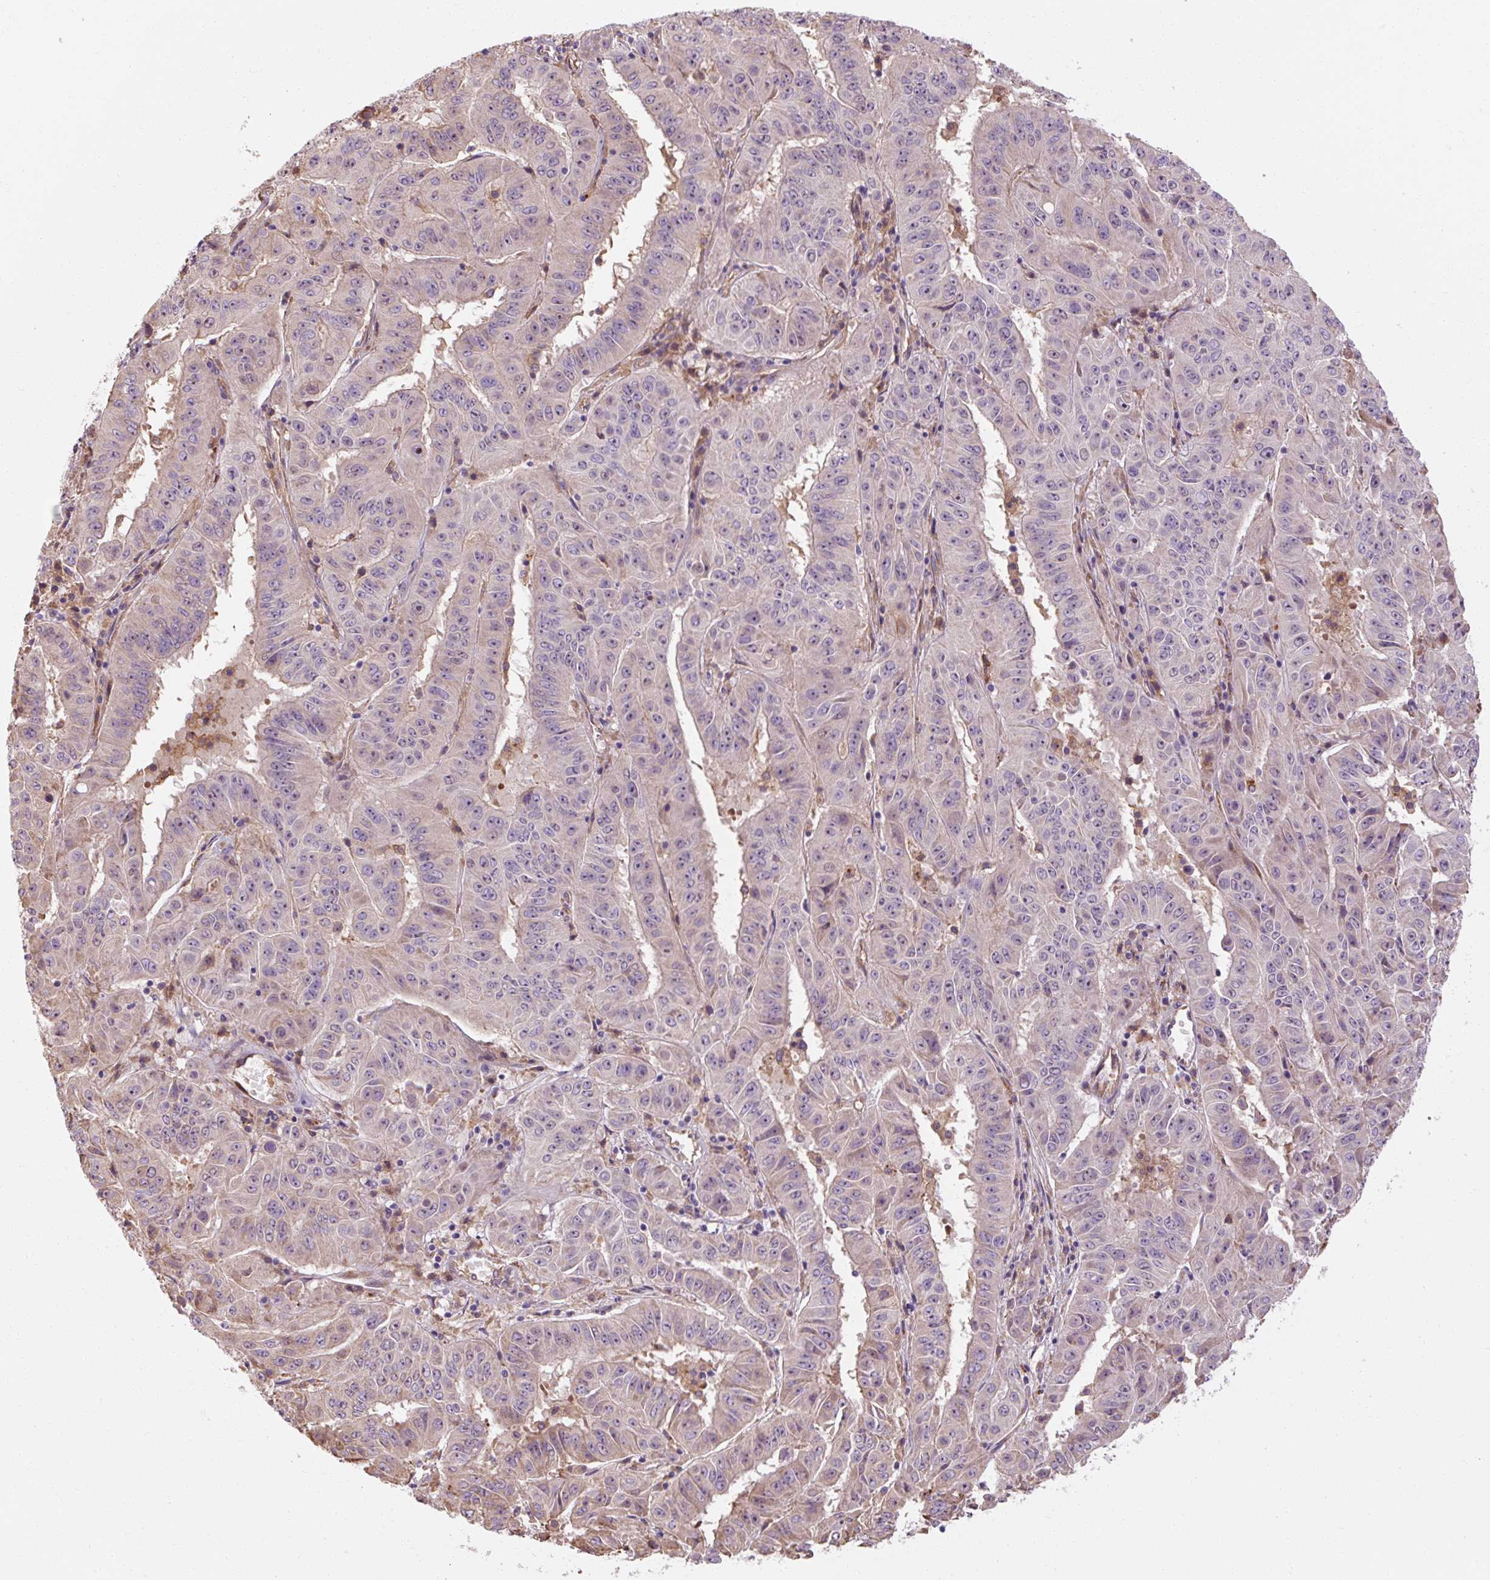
{"staining": {"intensity": "weak", "quantity": "<25%", "location": "cytoplasmic/membranous"}, "tissue": "pancreatic cancer", "cell_type": "Tumor cells", "image_type": "cancer", "snomed": [{"axis": "morphology", "description": "Adenocarcinoma, NOS"}, {"axis": "topography", "description": "Pancreas"}], "caption": "This is a image of IHC staining of pancreatic adenocarcinoma, which shows no positivity in tumor cells. (DAB (3,3'-diaminobenzidine) immunohistochemistry, high magnification).", "gene": "TBC1D4", "patient": {"sex": "male", "age": 63}}